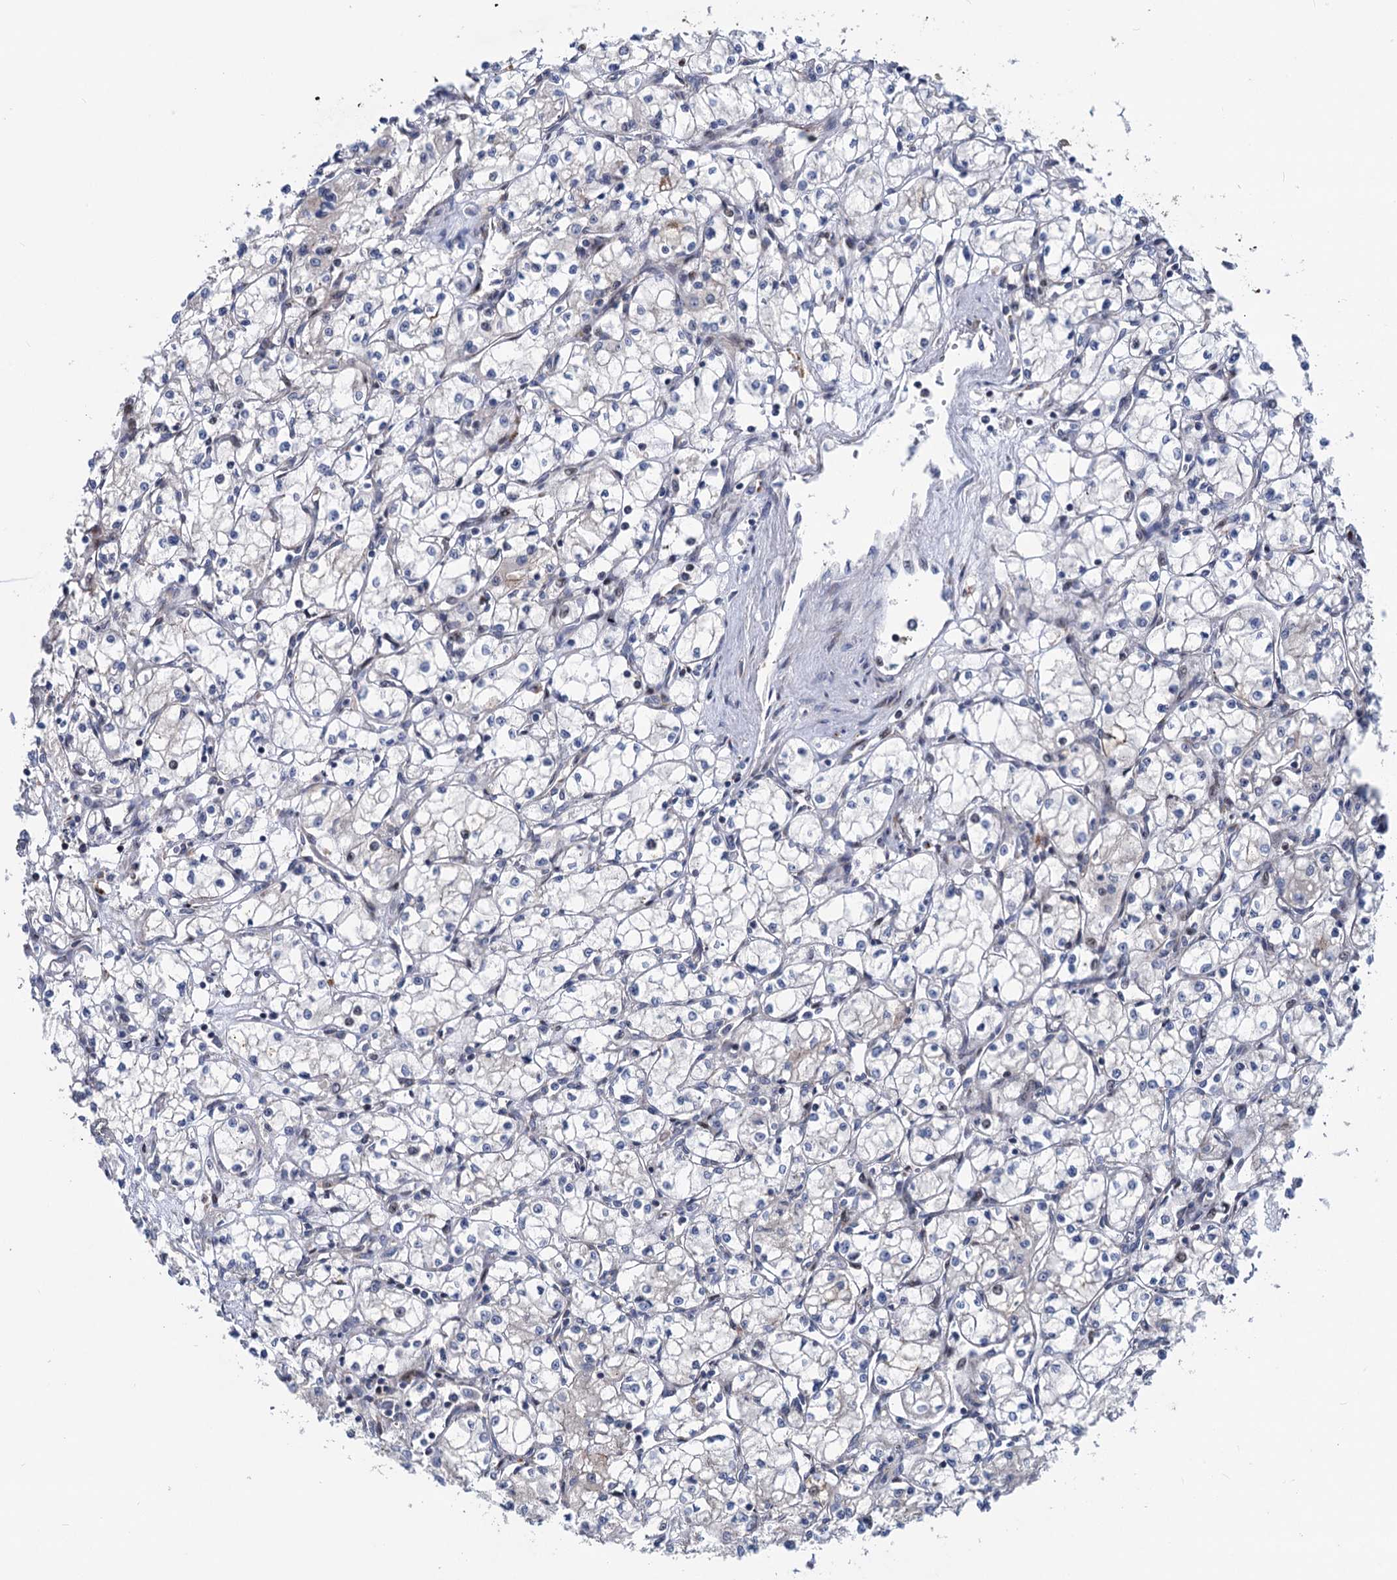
{"staining": {"intensity": "negative", "quantity": "none", "location": "none"}, "tissue": "renal cancer", "cell_type": "Tumor cells", "image_type": "cancer", "snomed": [{"axis": "morphology", "description": "Adenocarcinoma, NOS"}, {"axis": "topography", "description": "Kidney"}], "caption": "Renal cancer stained for a protein using immunohistochemistry (IHC) exhibits no staining tumor cells.", "gene": "UBR1", "patient": {"sex": "male", "age": 59}}